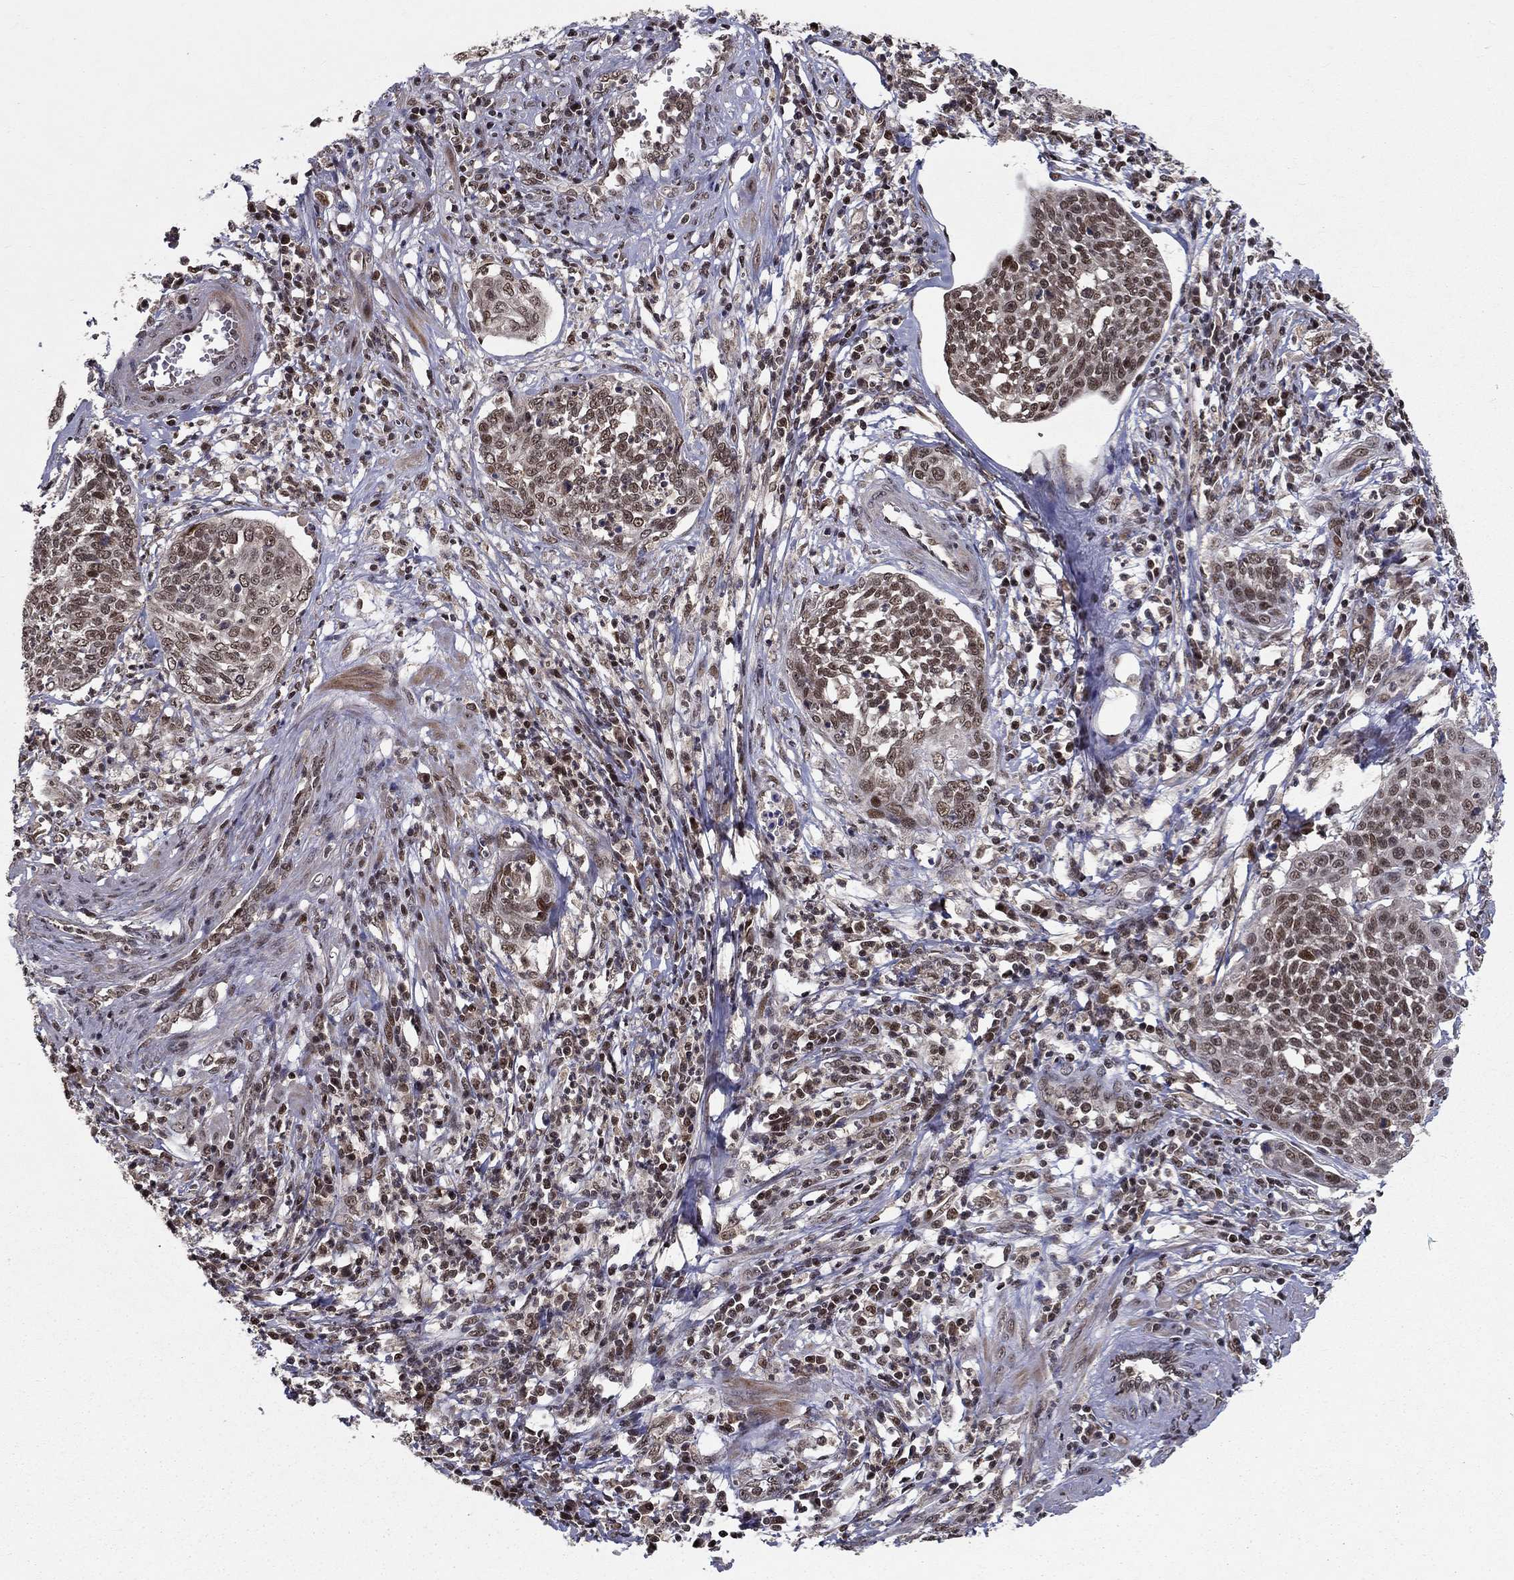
{"staining": {"intensity": "strong", "quantity": "25%-75%", "location": "nuclear"}, "tissue": "cervical cancer", "cell_type": "Tumor cells", "image_type": "cancer", "snomed": [{"axis": "morphology", "description": "Squamous cell carcinoma, NOS"}, {"axis": "topography", "description": "Cervix"}], "caption": "Tumor cells demonstrate high levels of strong nuclear expression in approximately 25%-75% of cells in human cervical squamous cell carcinoma. The staining is performed using DAB (3,3'-diaminobenzidine) brown chromogen to label protein expression. The nuclei are counter-stained blue using hematoxylin.", "gene": "CDCA7L", "patient": {"sex": "female", "age": 34}}